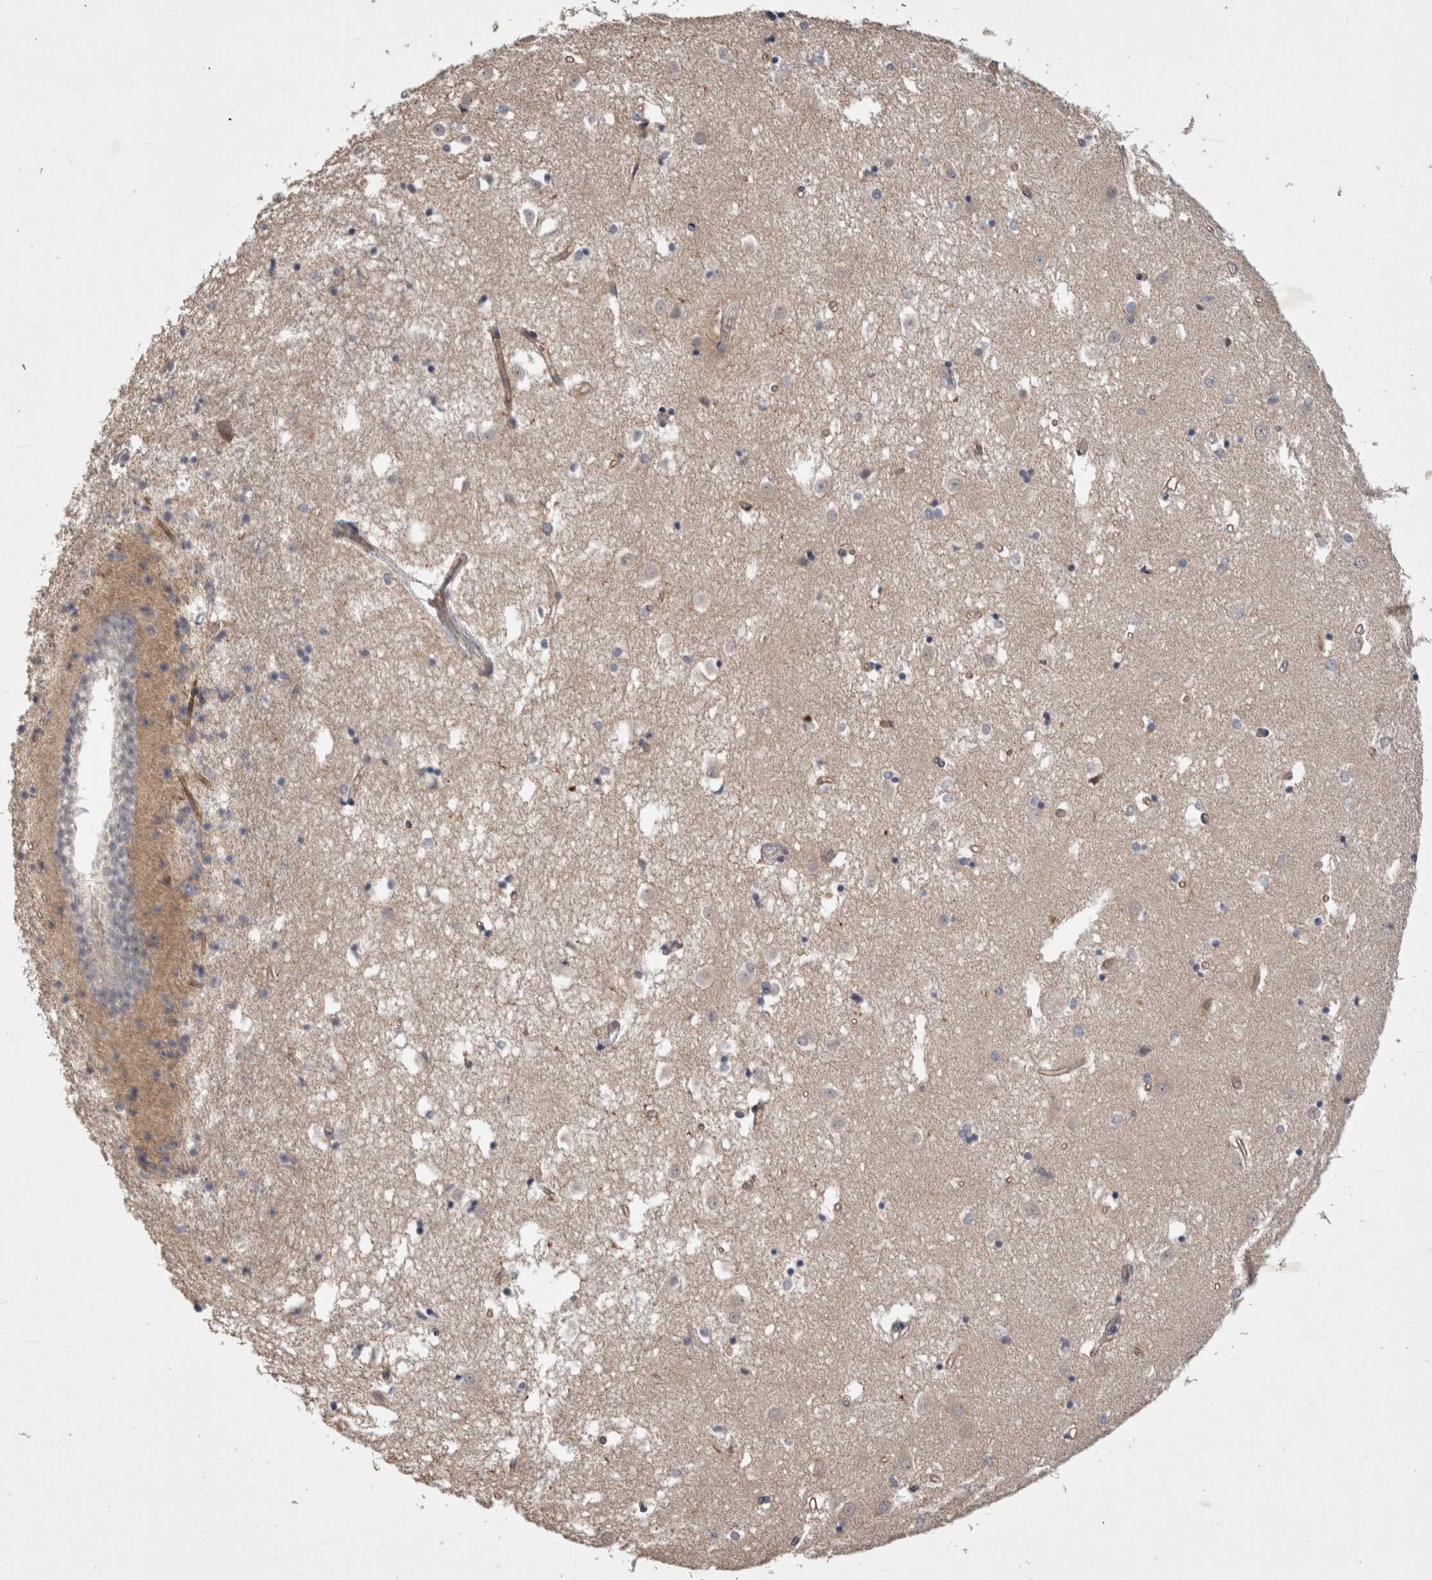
{"staining": {"intensity": "weak", "quantity": "<25%", "location": "cytoplasmic/membranous"}, "tissue": "caudate", "cell_type": "Glial cells", "image_type": "normal", "snomed": [{"axis": "morphology", "description": "Normal tissue, NOS"}, {"axis": "topography", "description": "Lateral ventricle wall"}], "caption": "This is an immunohistochemistry micrograph of unremarkable caudate. There is no positivity in glial cells.", "gene": "CERS3", "patient": {"sex": "male", "age": 45}}